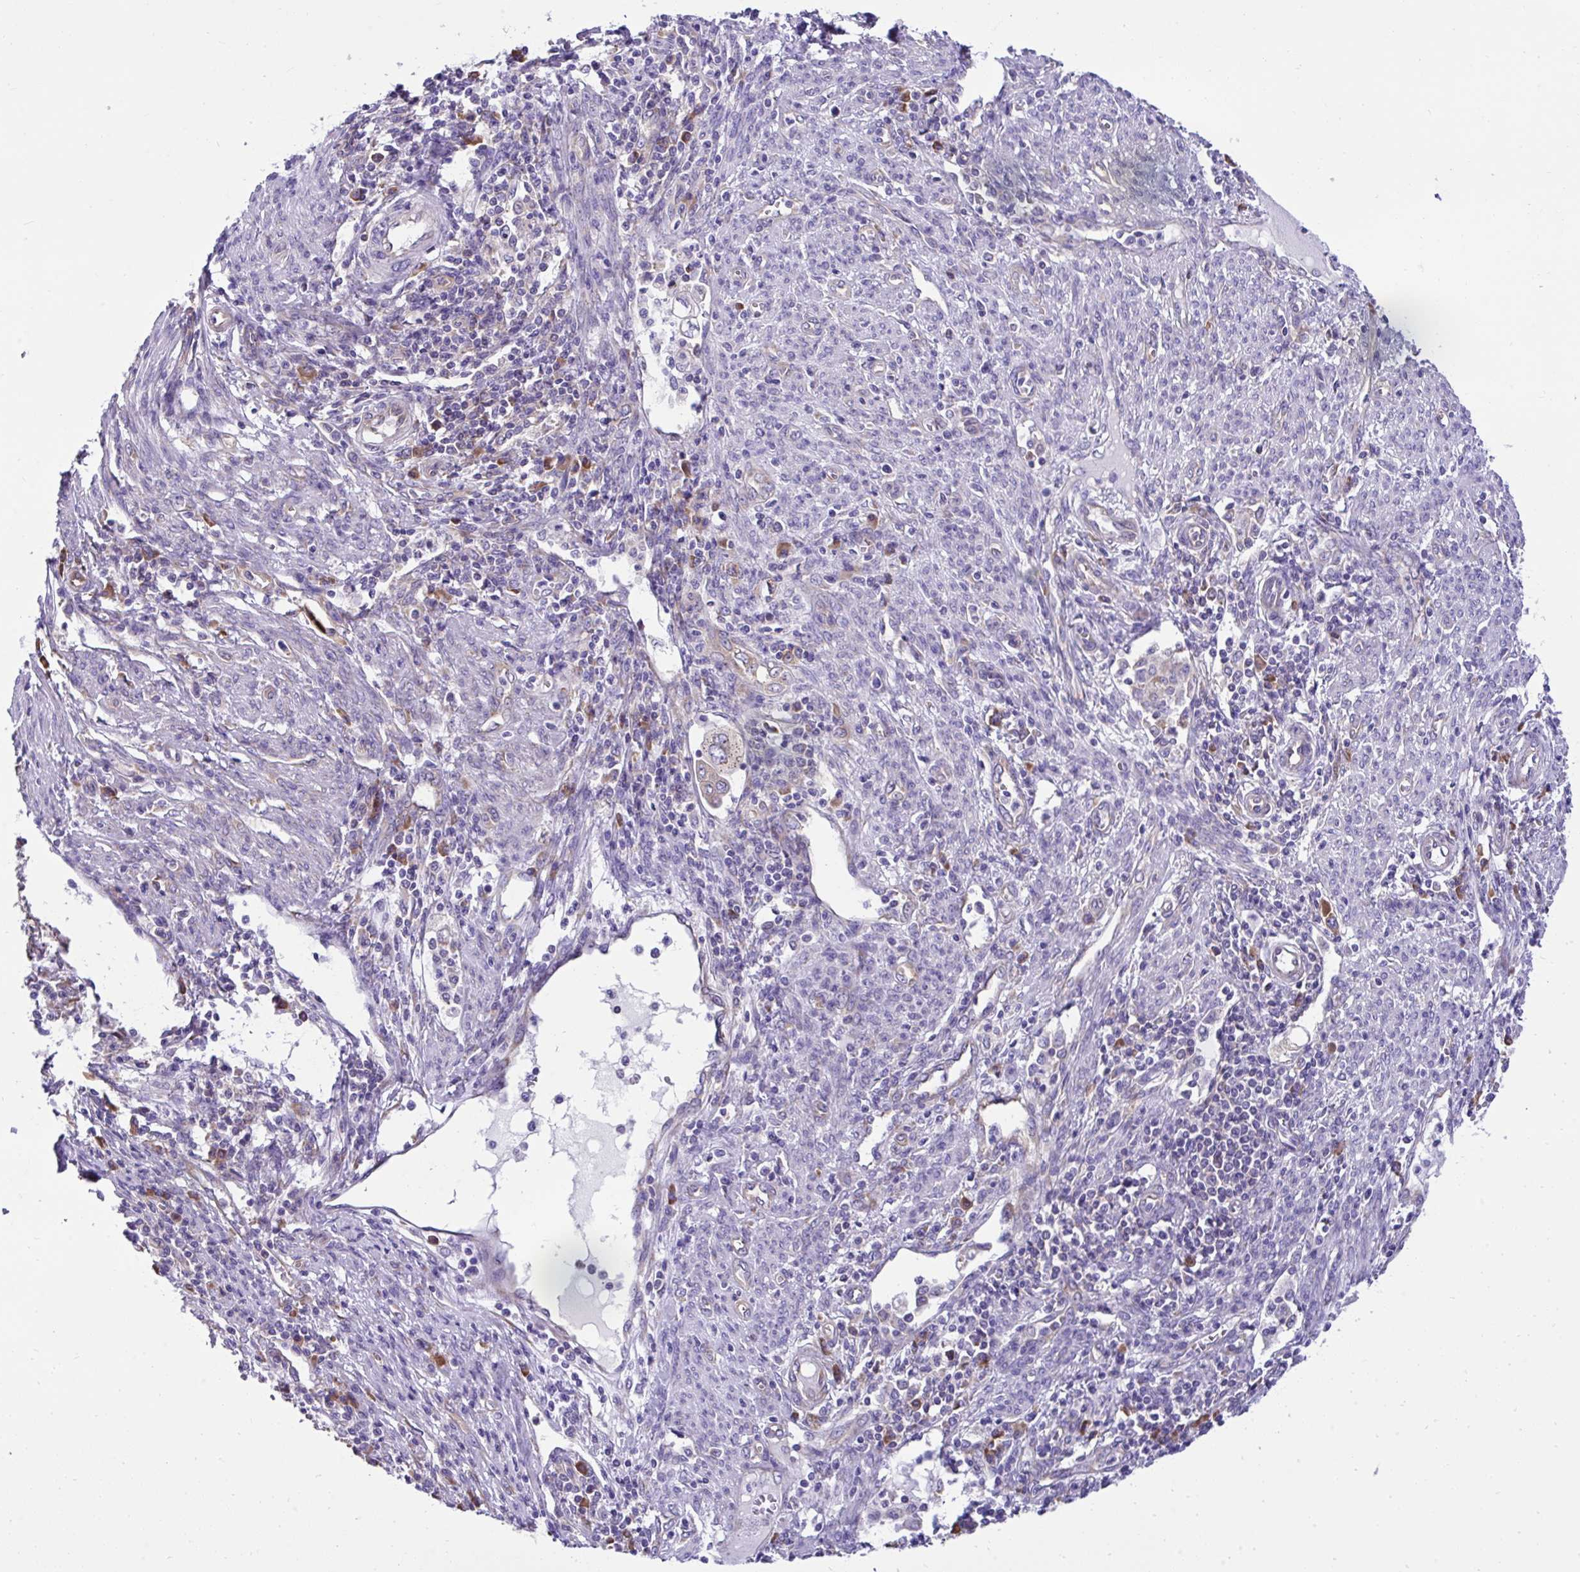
{"staining": {"intensity": "moderate", "quantity": "25%-75%", "location": "cytoplasmic/membranous"}, "tissue": "endometrial cancer", "cell_type": "Tumor cells", "image_type": "cancer", "snomed": [{"axis": "morphology", "description": "Adenocarcinoma, NOS"}, {"axis": "topography", "description": "Uterus"}, {"axis": "topography", "description": "Endometrium"}], "caption": "Human endometrial cancer stained for a protein (brown) reveals moderate cytoplasmic/membranous positive staining in approximately 25%-75% of tumor cells.", "gene": "RPL7", "patient": {"sex": "female", "age": 70}}